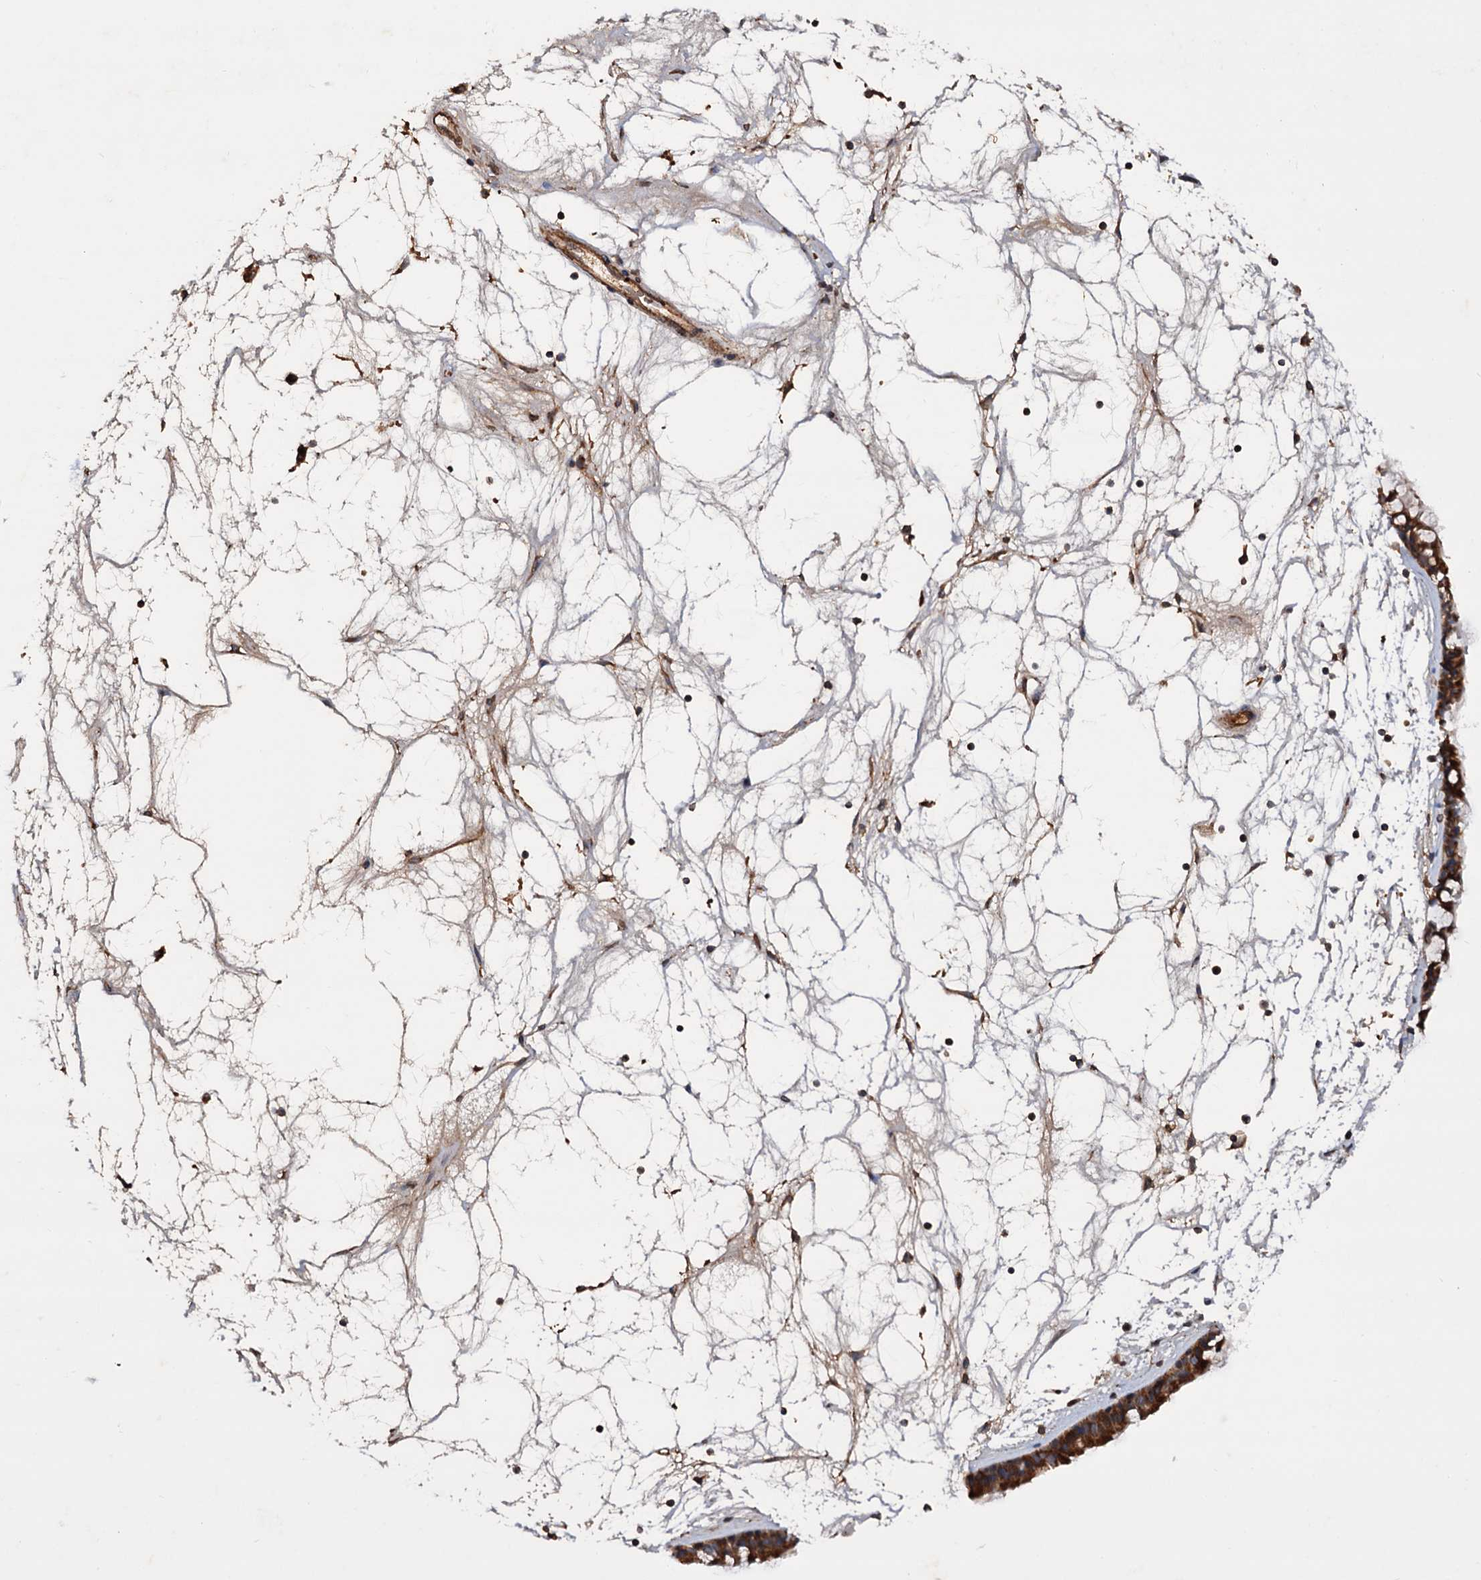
{"staining": {"intensity": "moderate", "quantity": ">75%", "location": "cytoplasmic/membranous"}, "tissue": "nasopharynx", "cell_type": "Respiratory epithelial cells", "image_type": "normal", "snomed": [{"axis": "morphology", "description": "Normal tissue, NOS"}, {"axis": "topography", "description": "Nasopharynx"}], "caption": "A brown stain highlights moderate cytoplasmic/membranous expression of a protein in respiratory epithelial cells of benign nasopharynx. Using DAB (3,3'-diaminobenzidine) (brown) and hematoxylin (blue) stains, captured at high magnification using brightfield microscopy.", "gene": "MRPL42", "patient": {"sex": "male", "age": 64}}